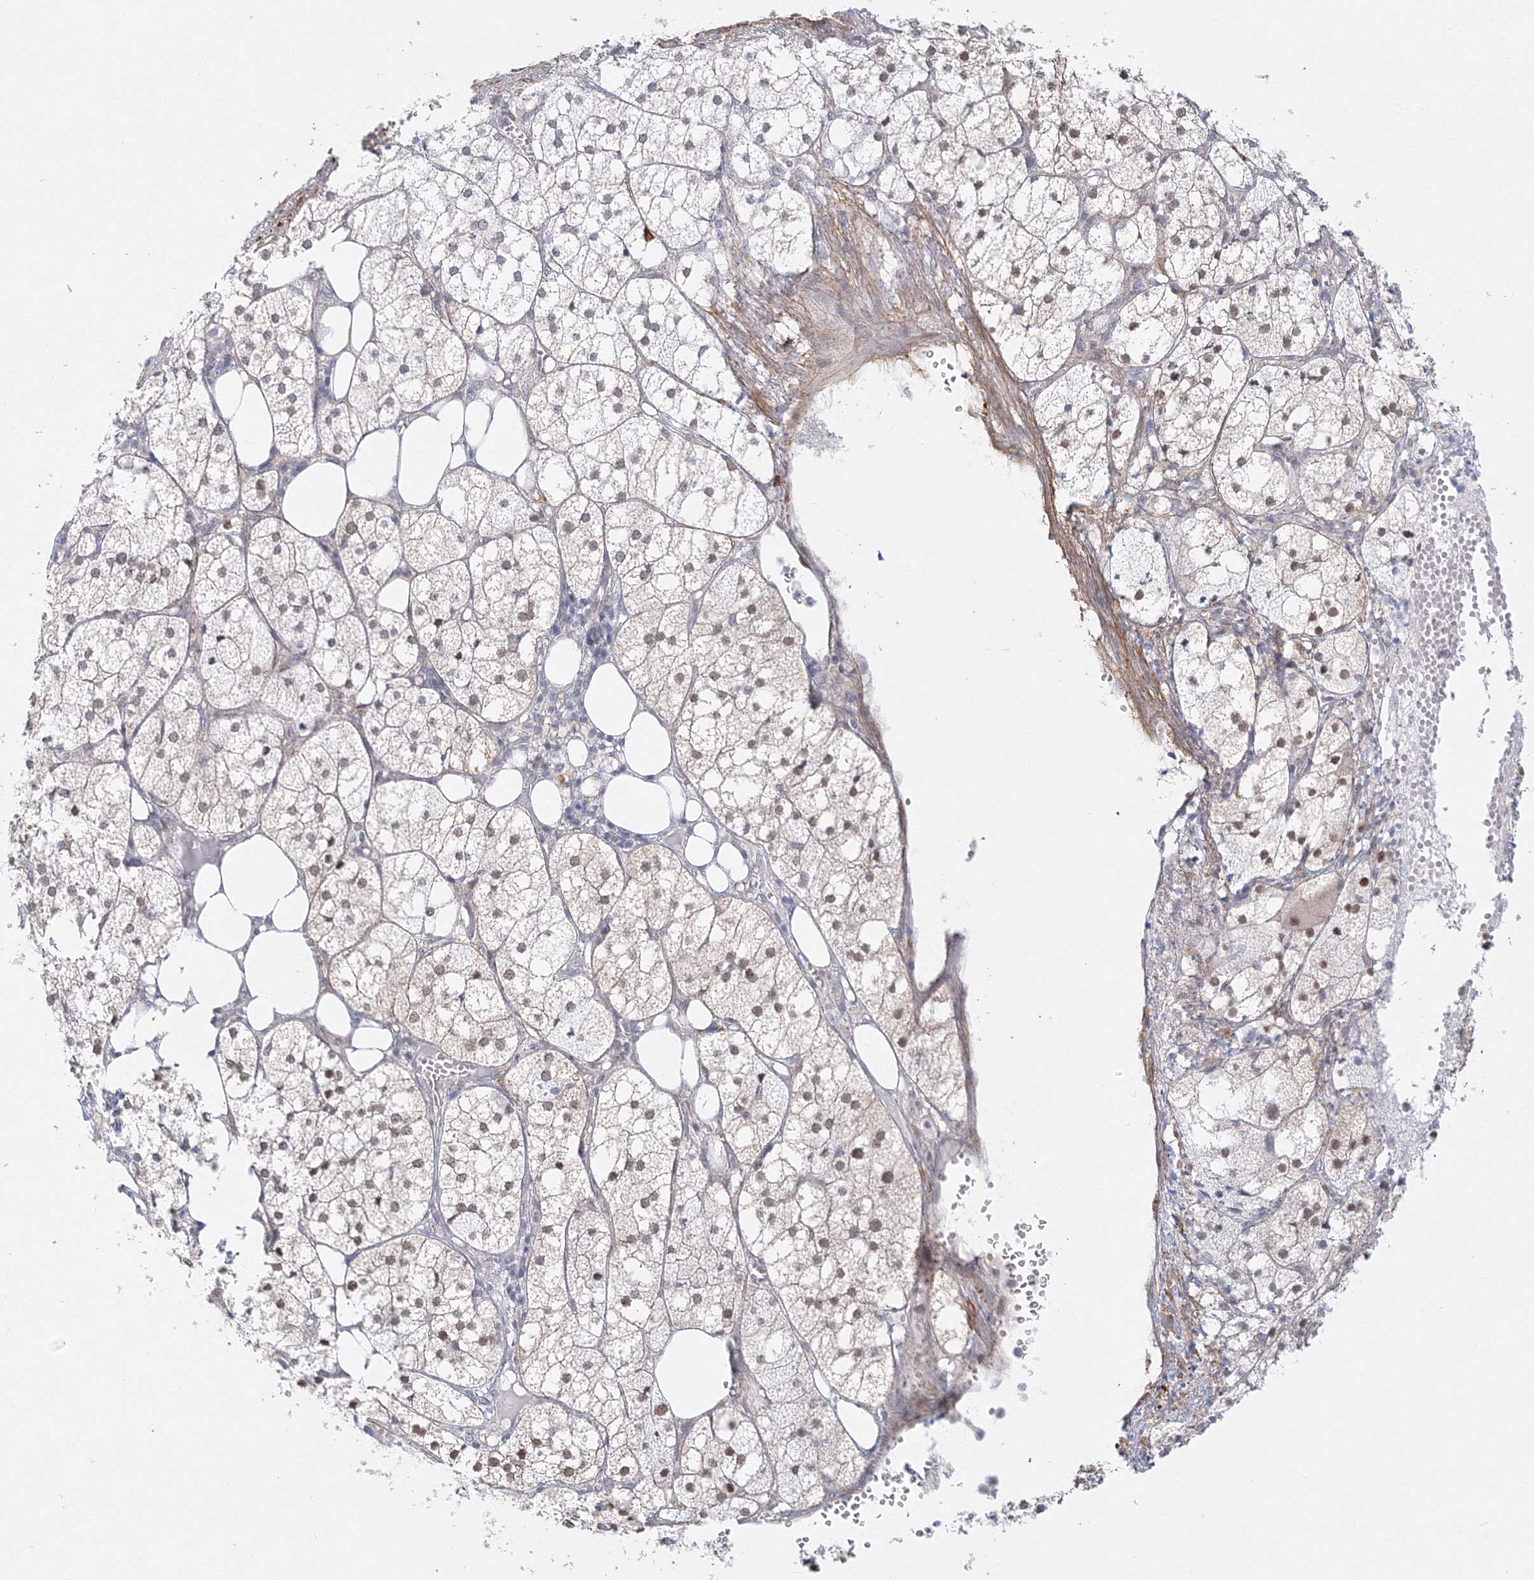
{"staining": {"intensity": "moderate", "quantity": "25%-75%", "location": "cytoplasmic/membranous,nuclear"}, "tissue": "adrenal gland", "cell_type": "Glandular cells", "image_type": "normal", "snomed": [{"axis": "morphology", "description": "Normal tissue, NOS"}, {"axis": "topography", "description": "Adrenal gland"}], "caption": "Immunohistochemical staining of benign adrenal gland exhibits medium levels of moderate cytoplasmic/membranous,nuclear staining in about 25%-75% of glandular cells.", "gene": "ARHGAP21", "patient": {"sex": "female", "age": 61}}